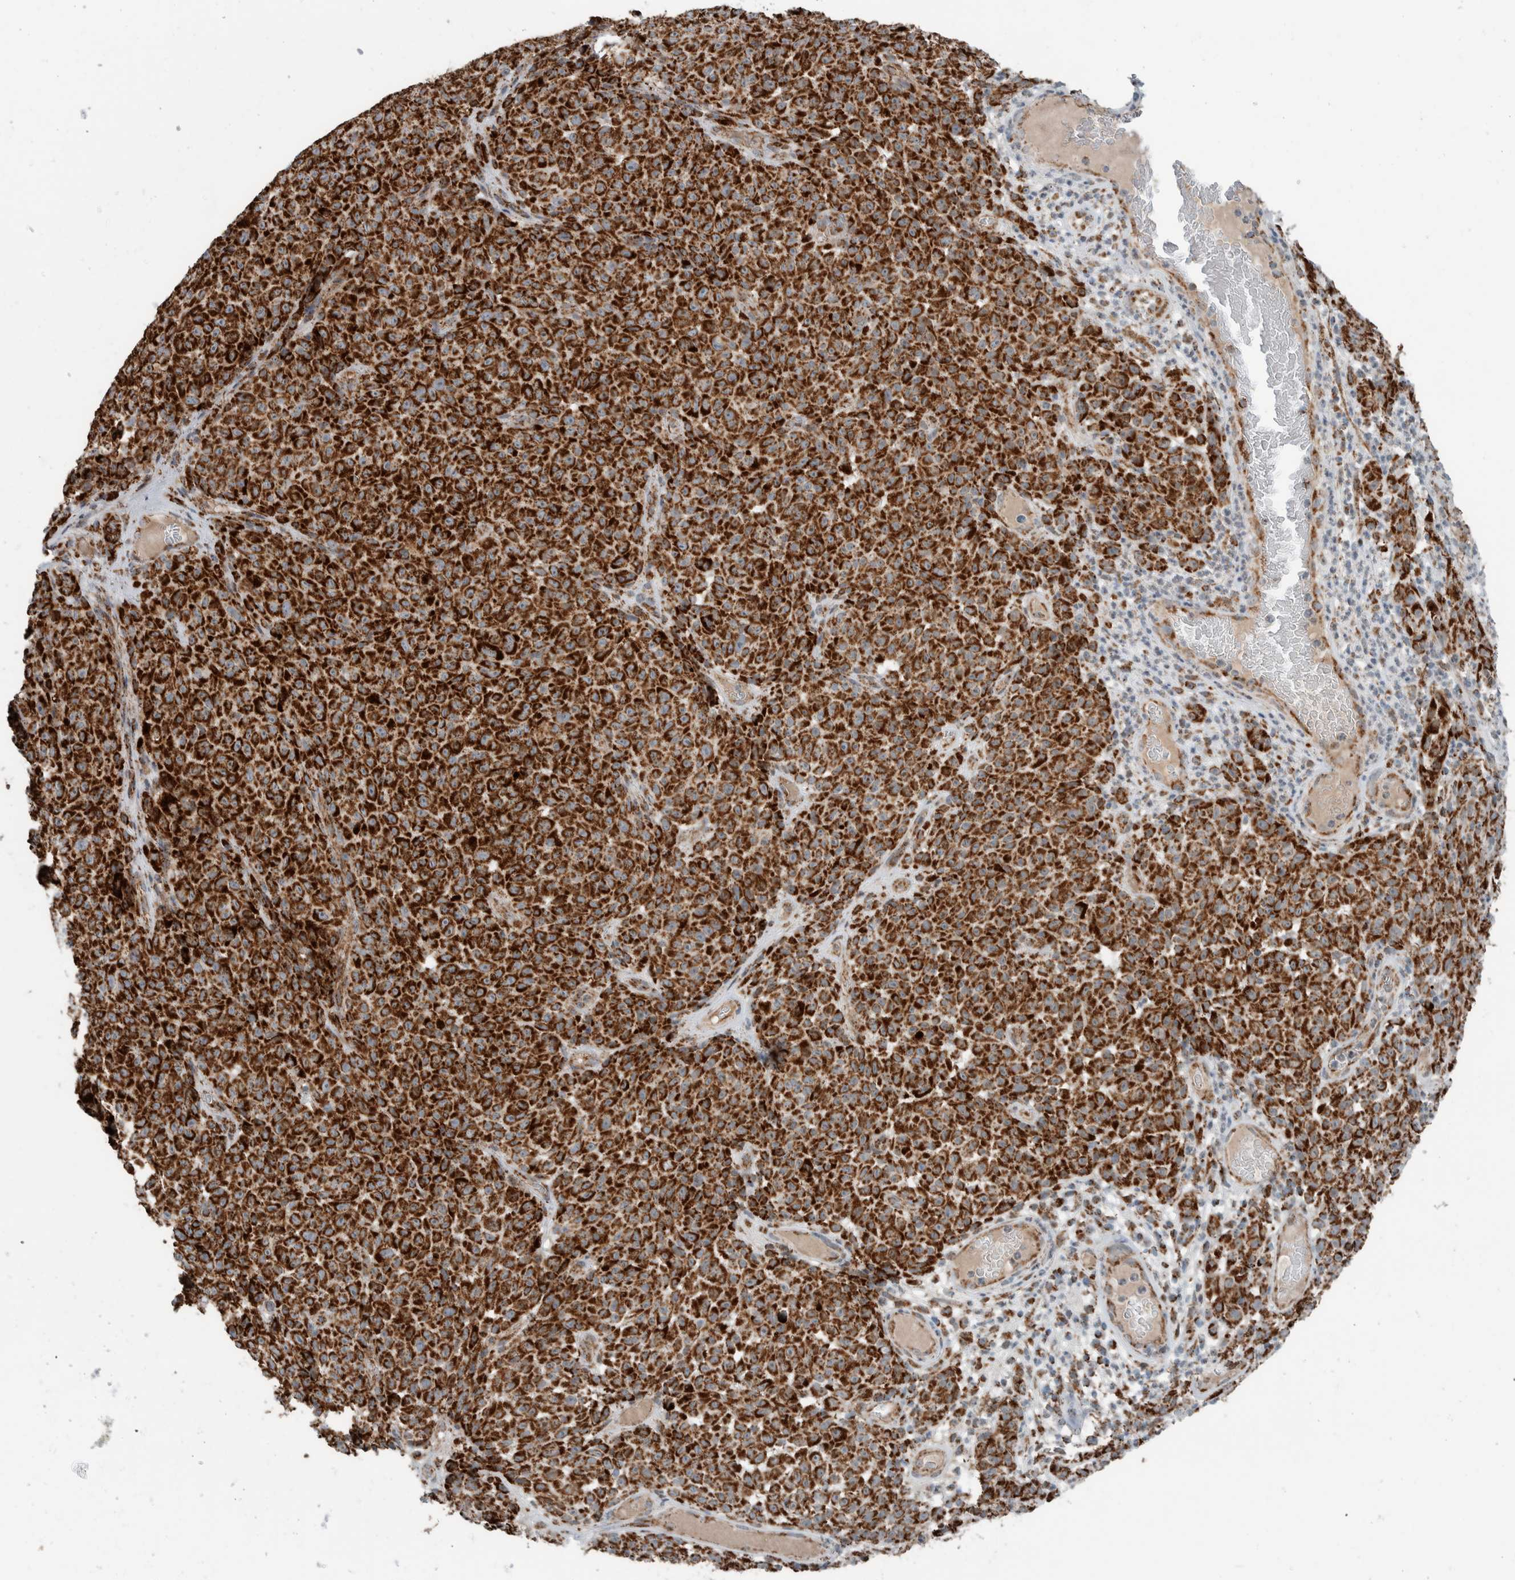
{"staining": {"intensity": "strong", "quantity": ">75%", "location": "cytoplasmic/membranous"}, "tissue": "melanoma", "cell_type": "Tumor cells", "image_type": "cancer", "snomed": [{"axis": "morphology", "description": "Malignant melanoma, NOS"}, {"axis": "topography", "description": "Skin"}], "caption": "DAB (3,3'-diaminobenzidine) immunohistochemical staining of melanoma exhibits strong cytoplasmic/membranous protein expression in about >75% of tumor cells. Using DAB (3,3'-diaminobenzidine) (brown) and hematoxylin (blue) stains, captured at high magnification using brightfield microscopy.", "gene": "CNTROB", "patient": {"sex": "female", "age": 82}}